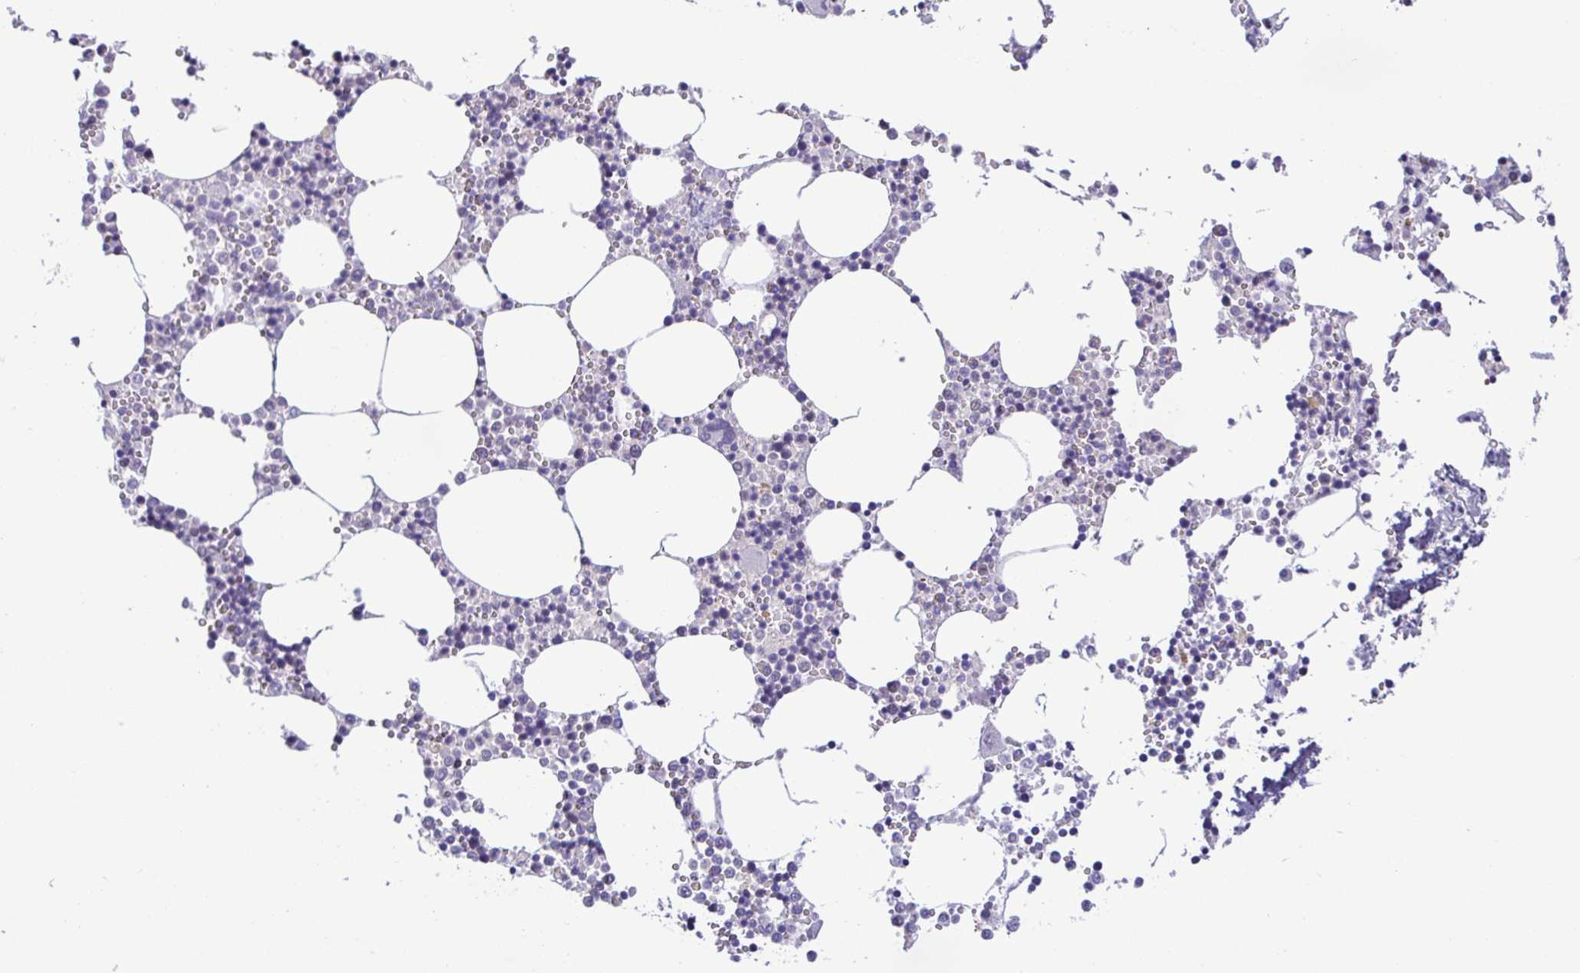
{"staining": {"intensity": "moderate", "quantity": "<25%", "location": "nuclear"}, "tissue": "bone marrow", "cell_type": "Hematopoietic cells", "image_type": "normal", "snomed": [{"axis": "morphology", "description": "Normal tissue, NOS"}, {"axis": "topography", "description": "Bone marrow"}], "caption": "Immunohistochemical staining of benign bone marrow shows low levels of moderate nuclear positivity in approximately <25% of hematopoietic cells.", "gene": "TIPIN", "patient": {"sex": "male", "age": 54}}